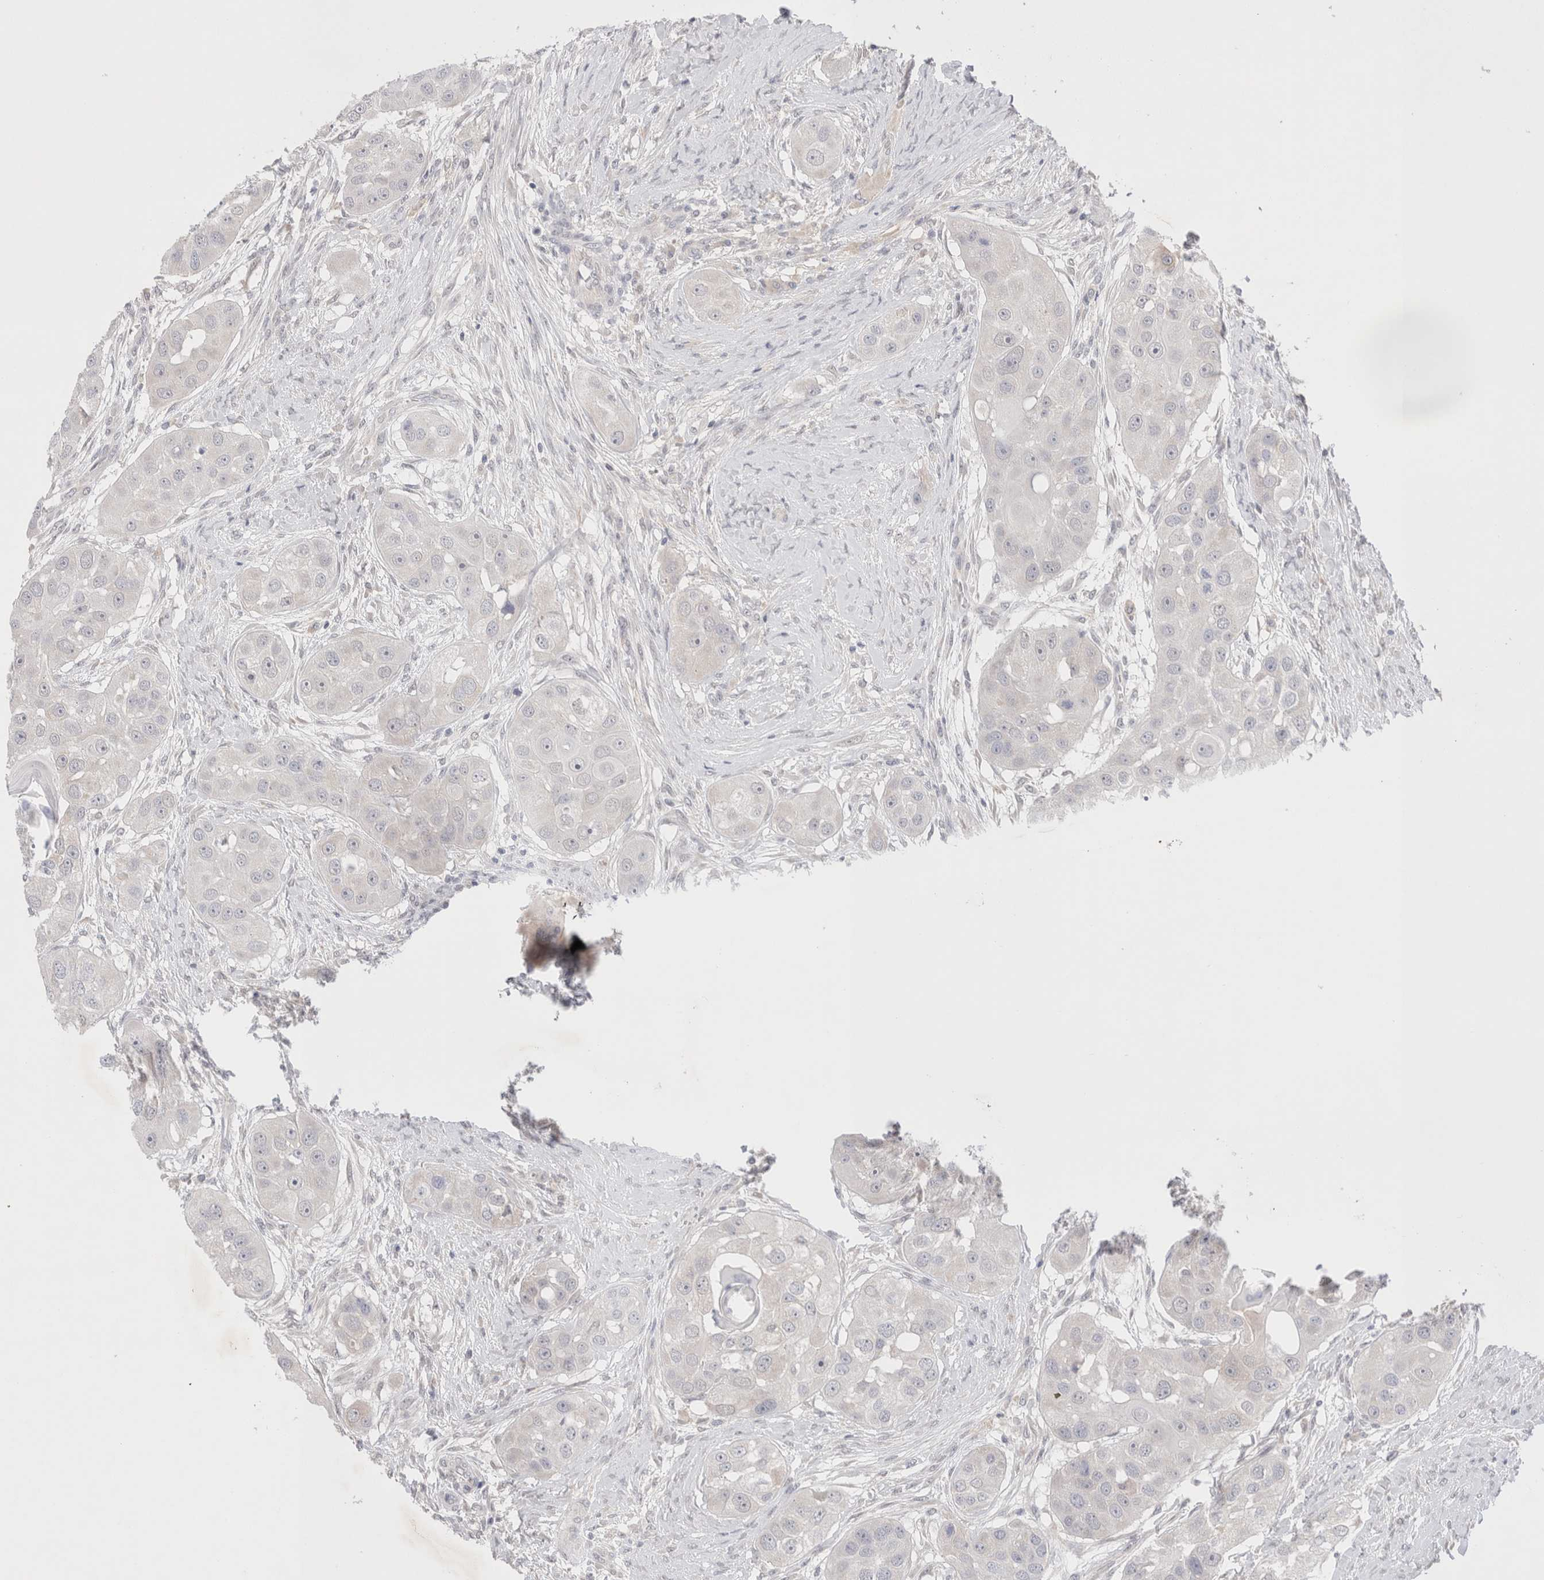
{"staining": {"intensity": "negative", "quantity": "none", "location": "none"}, "tissue": "head and neck cancer", "cell_type": "Tumor cells", "image_type": "cancer", "snomed": [{"axis": "morphology", "description": "Normal tissue, NOS"}, {"axis": "morphology", "description": "Squamous cell carcinoma, NOS"}, {"axis": "topography", "description": "Skeletal muscle"}, {"axis": "topography", "description": "Head-Neck"}], "caption": "Micrograph shows no protein positivity in tumor cells of squamous cell carcinoma (head and neck) tissue.", "gene": "SPATA20", "patient": {"sex": "male", "age": 51}}